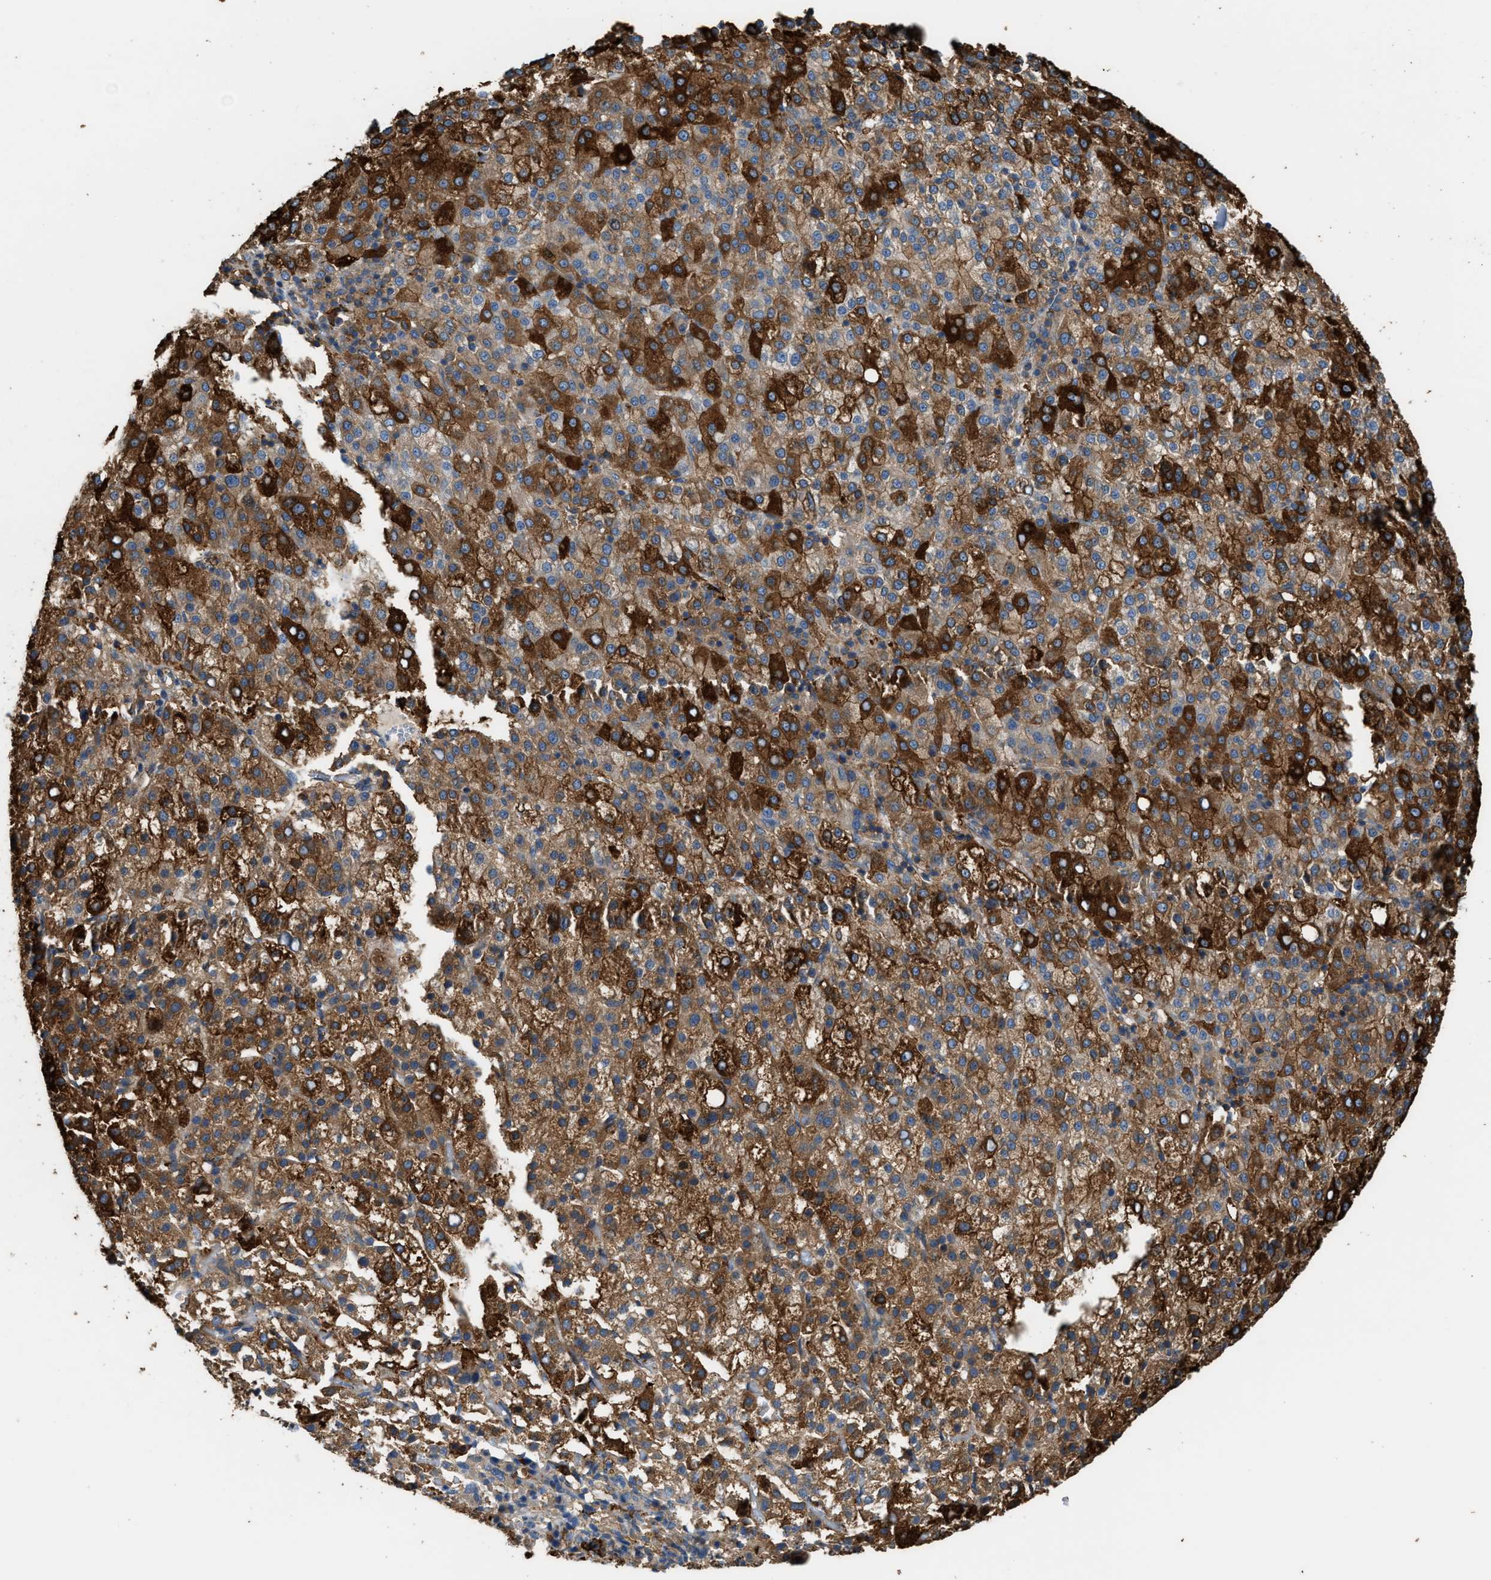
{"staining": {"intensity": "strong", "quantity": ">75%", "location": "cytoplasmic/membranous"}, "tissue": "liver cancer", "cell_type": "Tumor cells", "image_type": "cancer", "snomed": [{"axis": "morphology", "description": "Carcinoma, Hepatocellular, NOS"}, {"axis": "topography", "description": "Liver"}], "caption": "Immunohistochemical staining of liver cancer demonstrates strong cytoplasmic/membranous protein staining in approximately >75% of tumor cells.", "gene": "ATIC", "patient": {"sex": "female", "age": 58}}